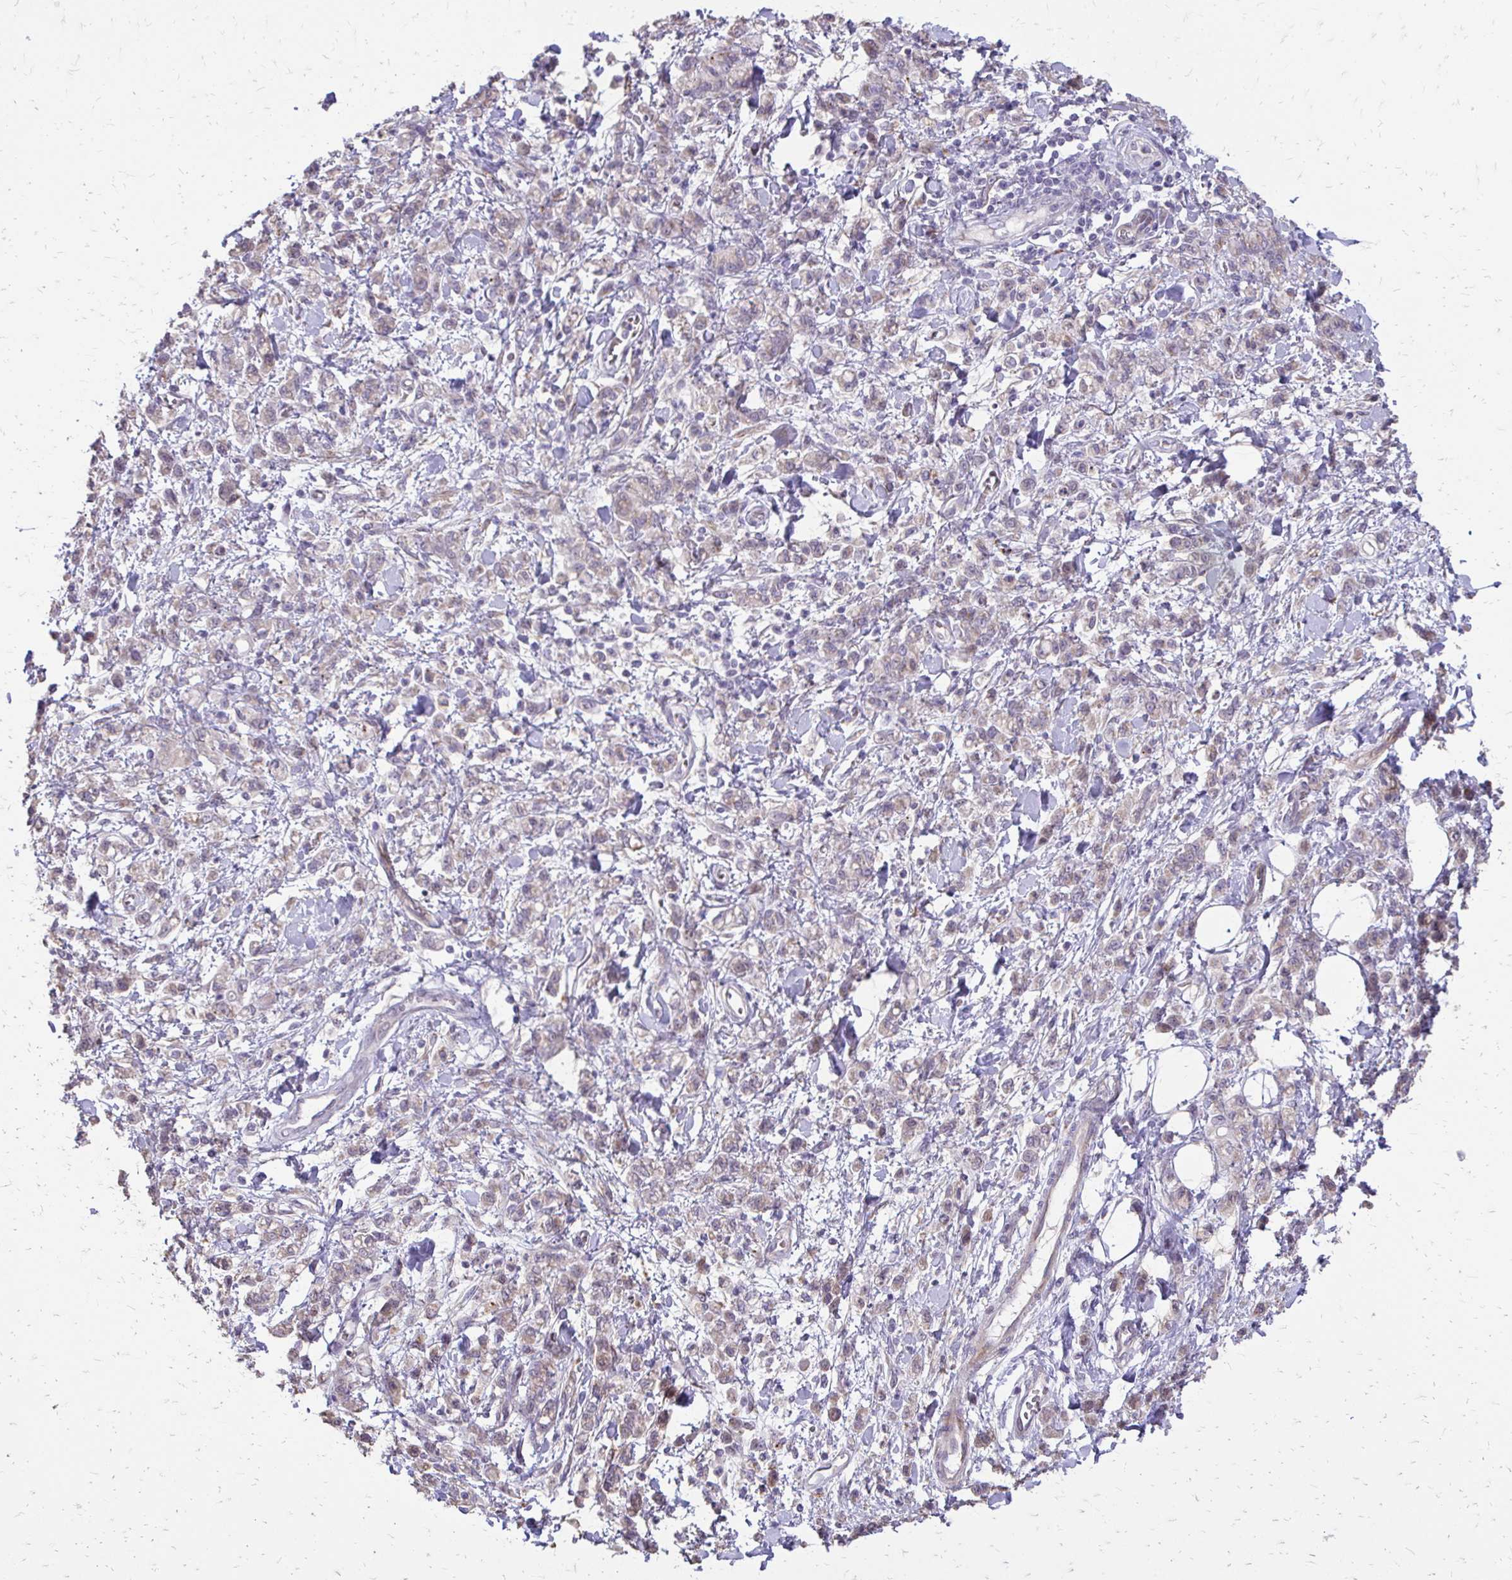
{"staining": {"intensity": "negative", "quantity": "none", "location": "none"}, "tissue": "stomach cancer", "cell_type": "Tumor cells", "image_type": "cancer", "snomed": [{"axis": "morphology", "description": "Adenocarcinoma, NOS"}, {"axis": "topography", "description": "Stomach"}], "caption": "DAB immunohistochemical staining of adenocarcinoma (stomach) demonstrates no significant positivity in tumor cells.", "gene": "MYORG", "patient": {"sex": "male", "age": 77}}